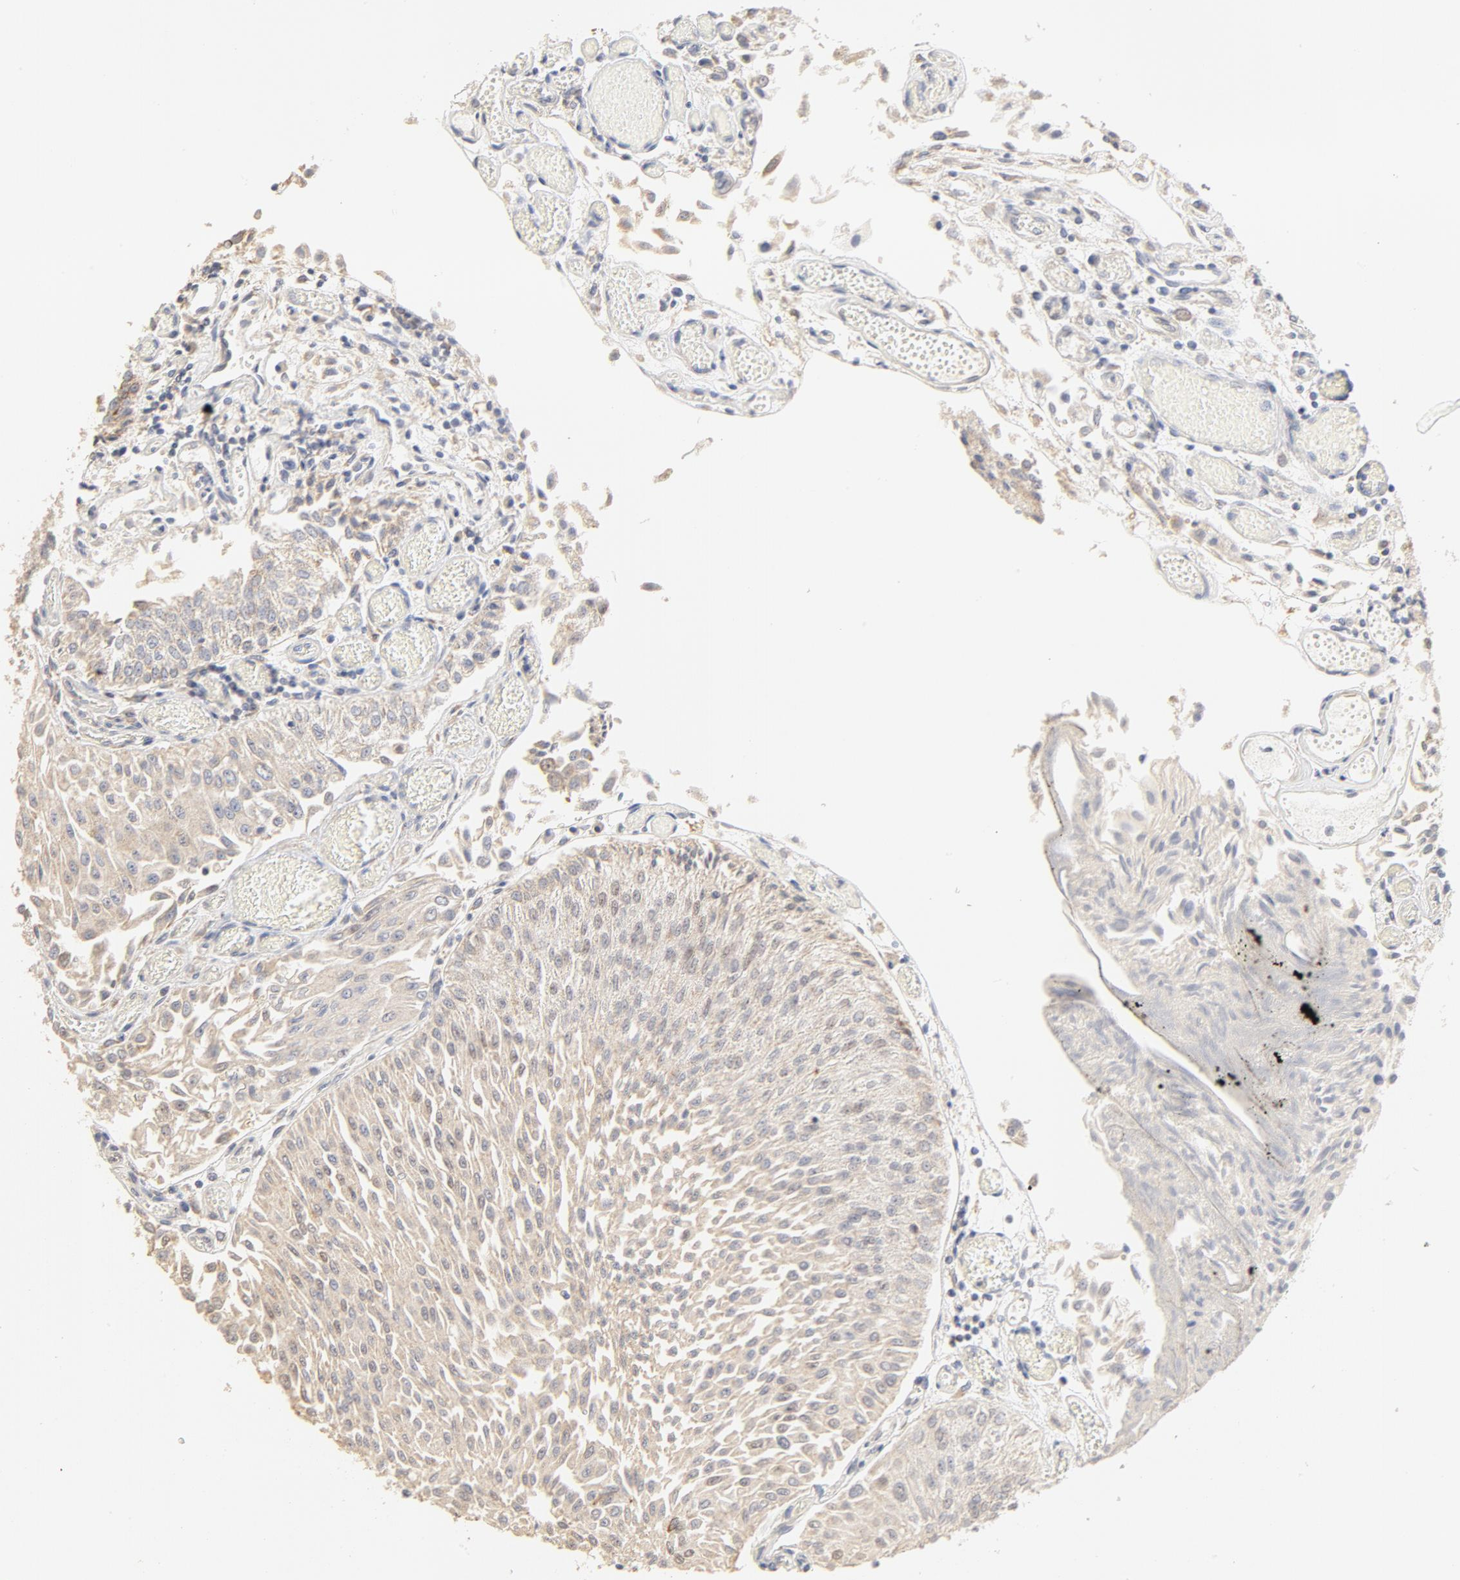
{"staining": {"intensity": "negative", "quantity": "none", "location": "none"}, "tissue": "urothelial cancer", "cell_type": "Tumor cells", "image_type": "cancer", "snomed": [{"axis": "morphology", "description": "Urothelial carcinoma, Low grade"}, {"axis": "topography", "description": "Urinary bladder"}], "caption": "High magnification brightfield microscopy of urothelial carcinoma (low-grade) stained with DAB (brown) and counterstained with hematoxylin (blue): tumor cells show no significant staining.", "gene": "FCGBP", "patient": {"sex": "male", "age": 86}}